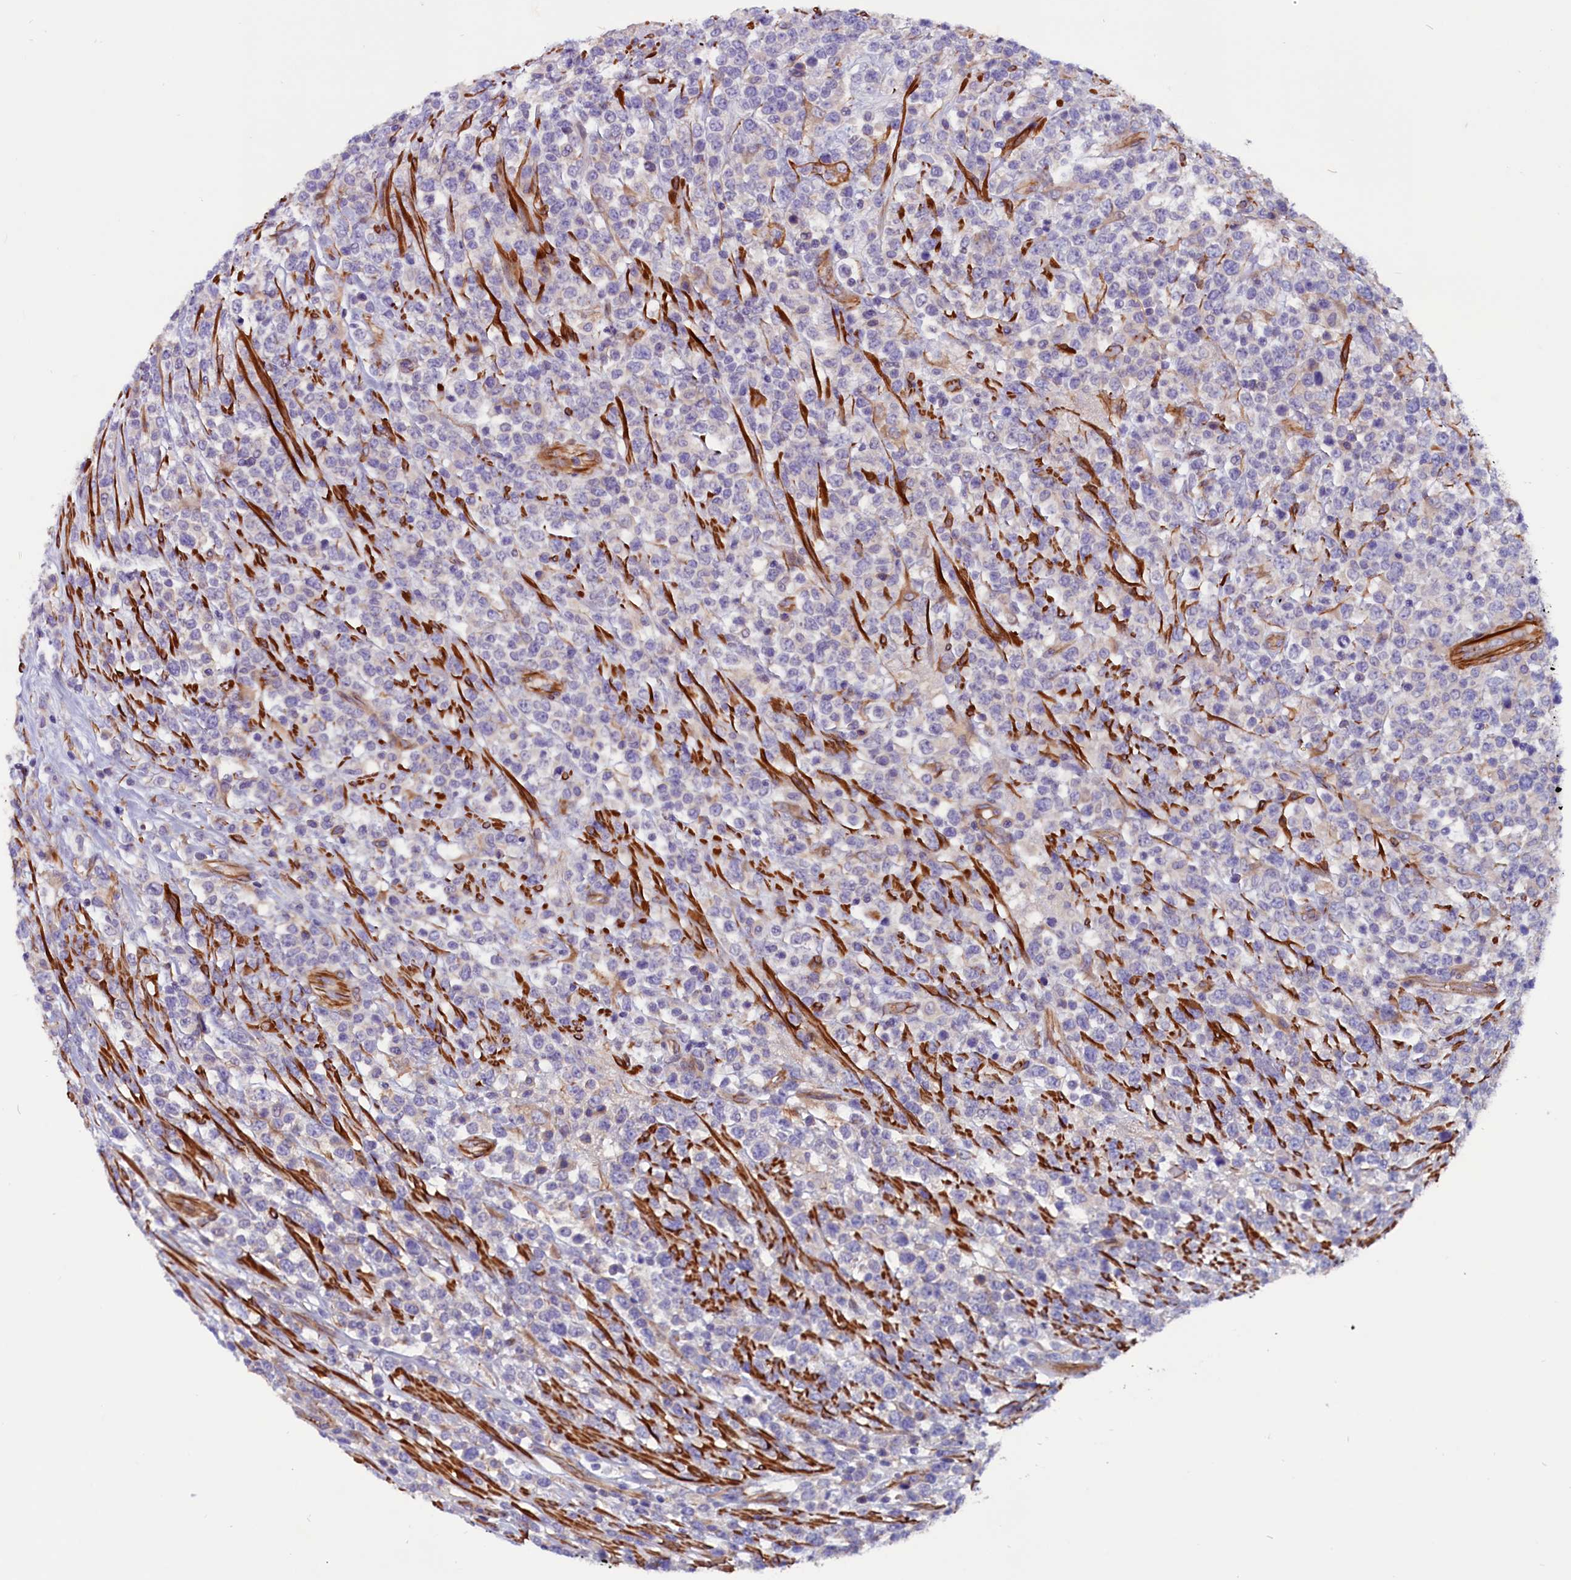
{"staining": {"intensity": "negative", "quantity": "none", "location": "none"}, "tissue": "lymphoma", "cell_type": "Tumor cells", "image_type": "cancer", "snomed": [{"axis": "morphology", "description": "Malignant lymphoma, non-Hodgkin's type, High grade"}, {"axis": "topography", "description": "Colon"}], "caption": "DAB immunohistochemical staining of high-grade malignant lymphoma, non-Hodgkin's type reveals no significant positivity in tumor cells.", "gene": "ZNF749", "patient": {"sex": "female", "age": 53}}